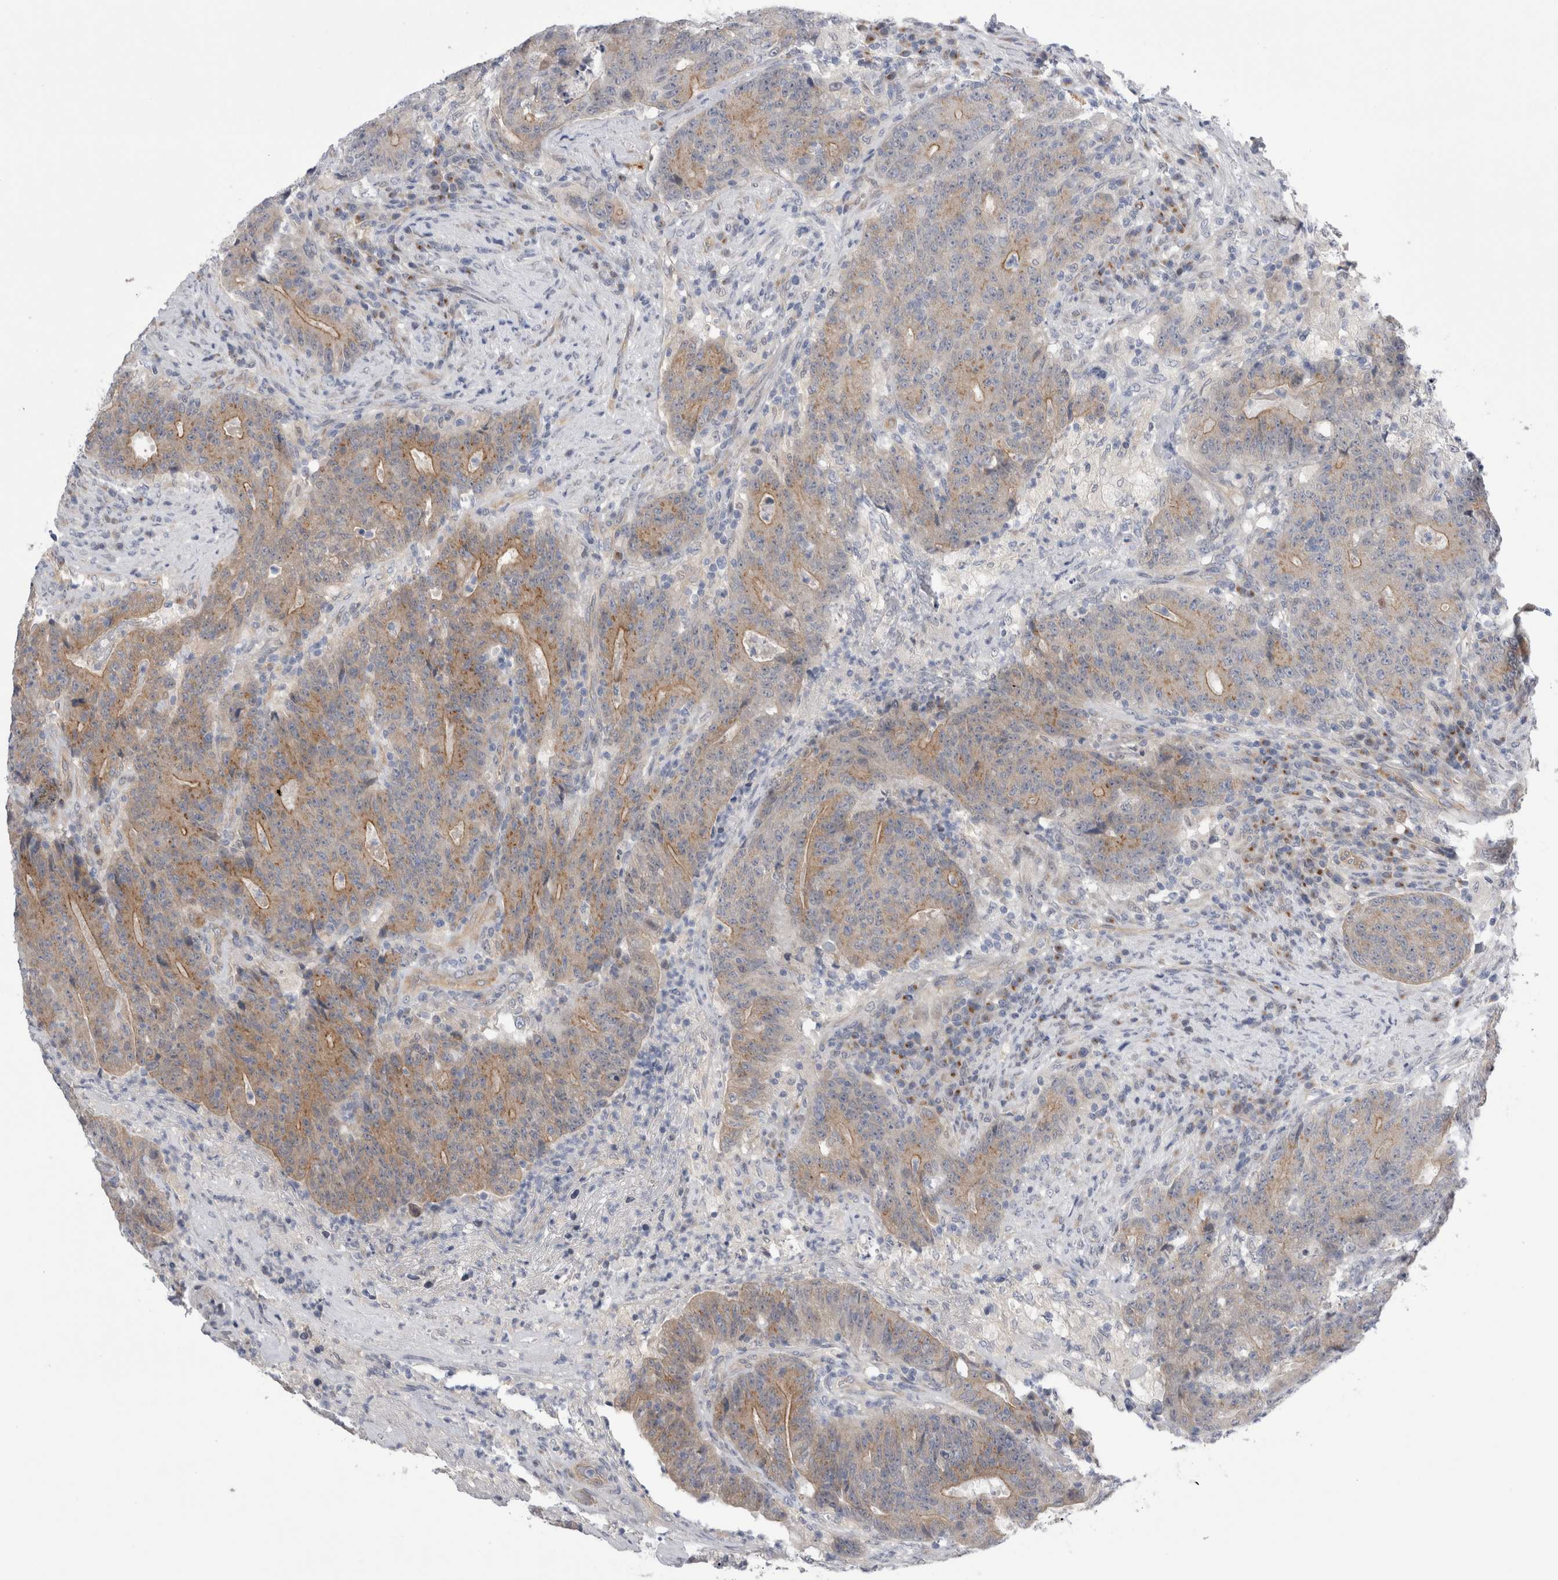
{"staining": {"intensity": "moderate", "quantity": "25%-75%", "location": "cytoplasmic/membranous"}, "tissue": "colorectal cancer", "cell_type": "Tumor cells", "image_type": "cancer", "snomed": [{"axis": "morphology", "description": "Normal tissue, NOS"}, {"axis": "morphology", "description": "Adenocarcinoma, NOS"}, {"axis": "topography", "description": "Colon"}], "caption": "This photomicrograph exhibits colorectal cancer stained with immunohistochemistry to label a protein in brown. The cytoplasmic/membranous of tumor cells show moderate positivity for the protein. Nuclei are counter-stained blue.", "gene": "TAFA5", "patient": {"sex": "female", "age": 75}}